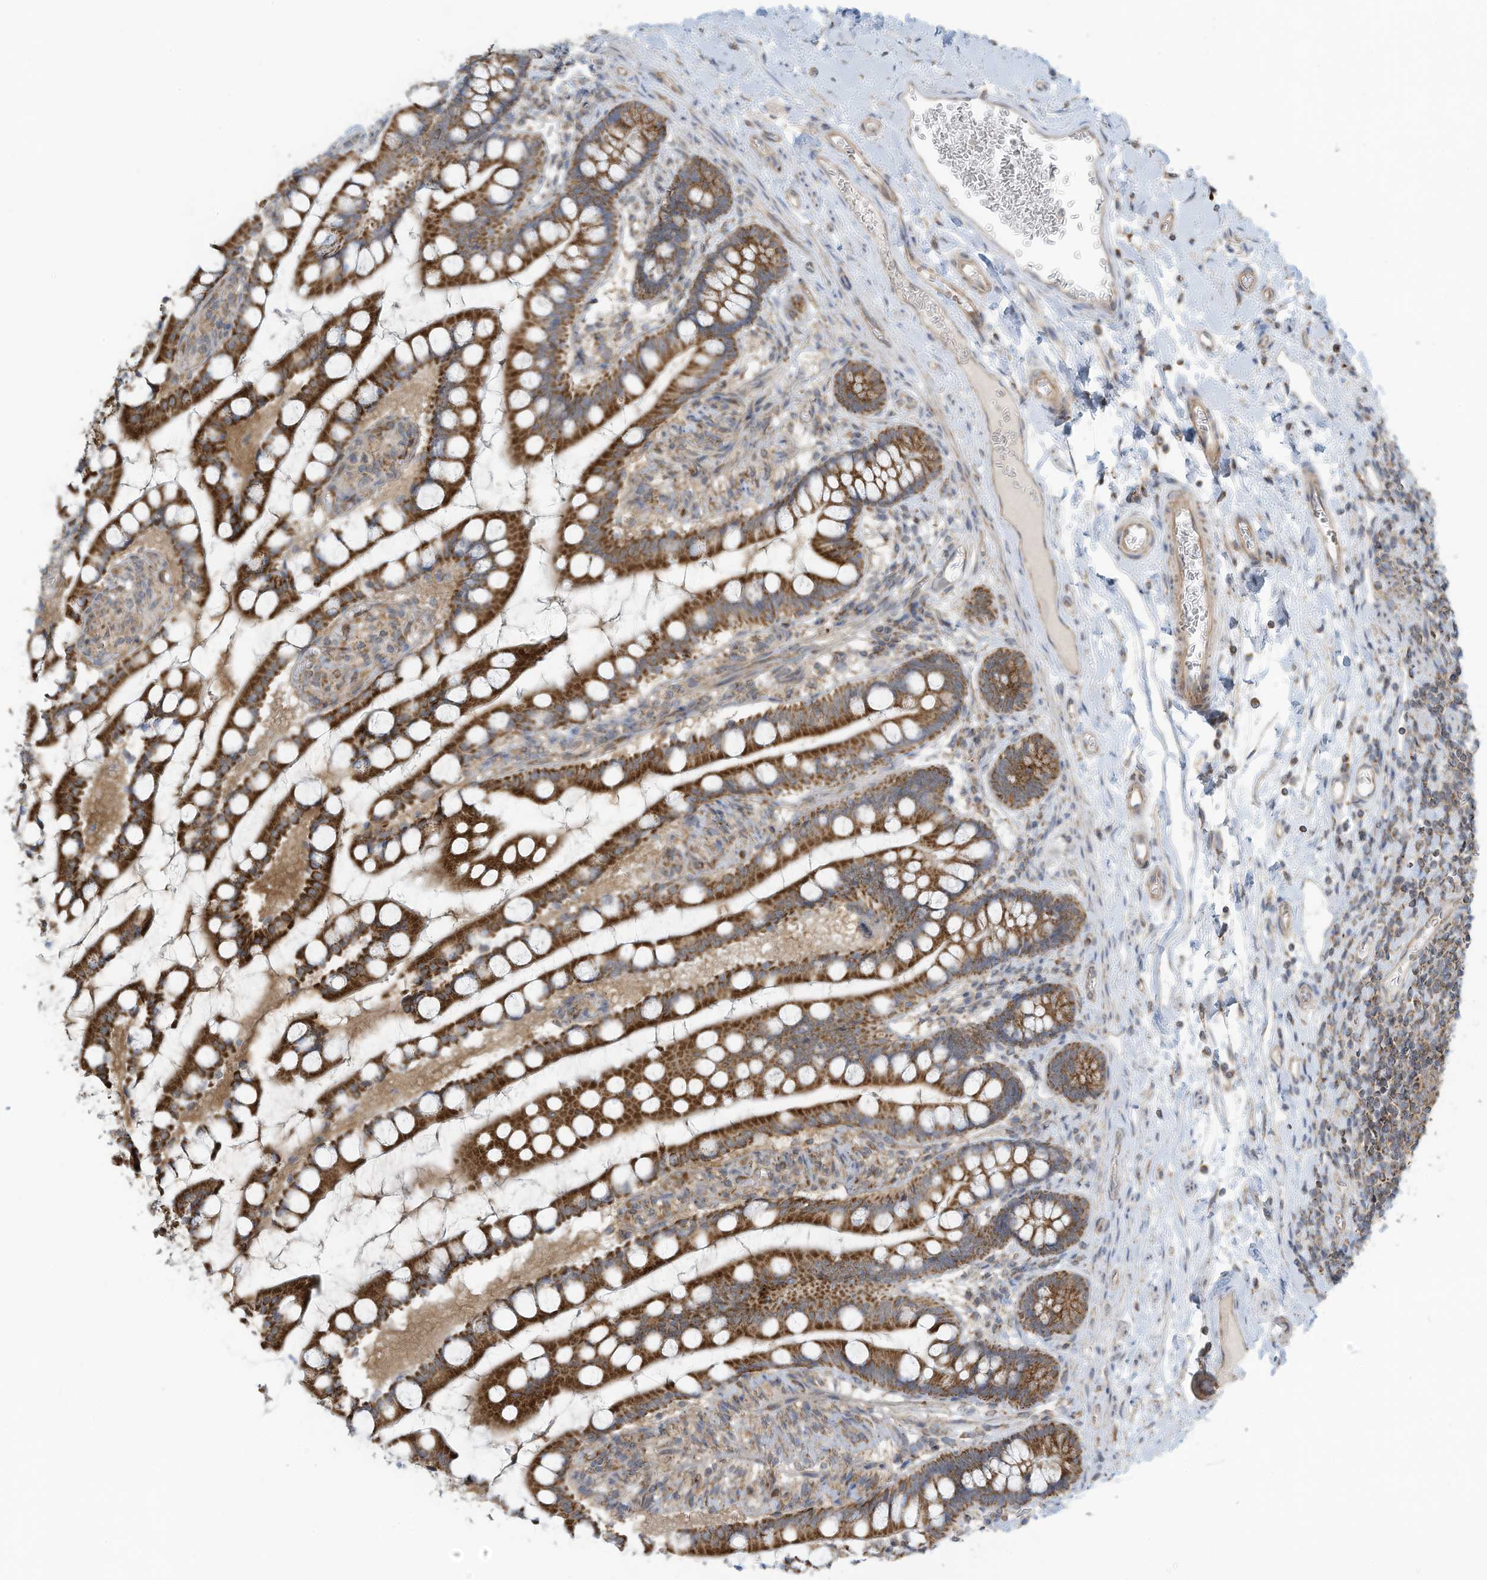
{"staining": {"intensity": "moderate", "quantity": ">75%", "location": "cytoplasmic/membranous"}, "tissue": "small intestine", "cell_type": "Glandular cells", "image_type": "normal", "snomed": [{"axis": "morphology", "description": "Normal tissue, NOS"}, {"axis": "topography", "description": "Small intestine"}], "caption": "A brown stain shows moderate cytoplasmic/membranous positivity of a protein in glandular cells of unremarkable human small intestine. (brown staining indicates protein expression, while blue staining denotes nuclei).", "gene": "METTL6", "patient": {"sex": "male", "age": 52}}